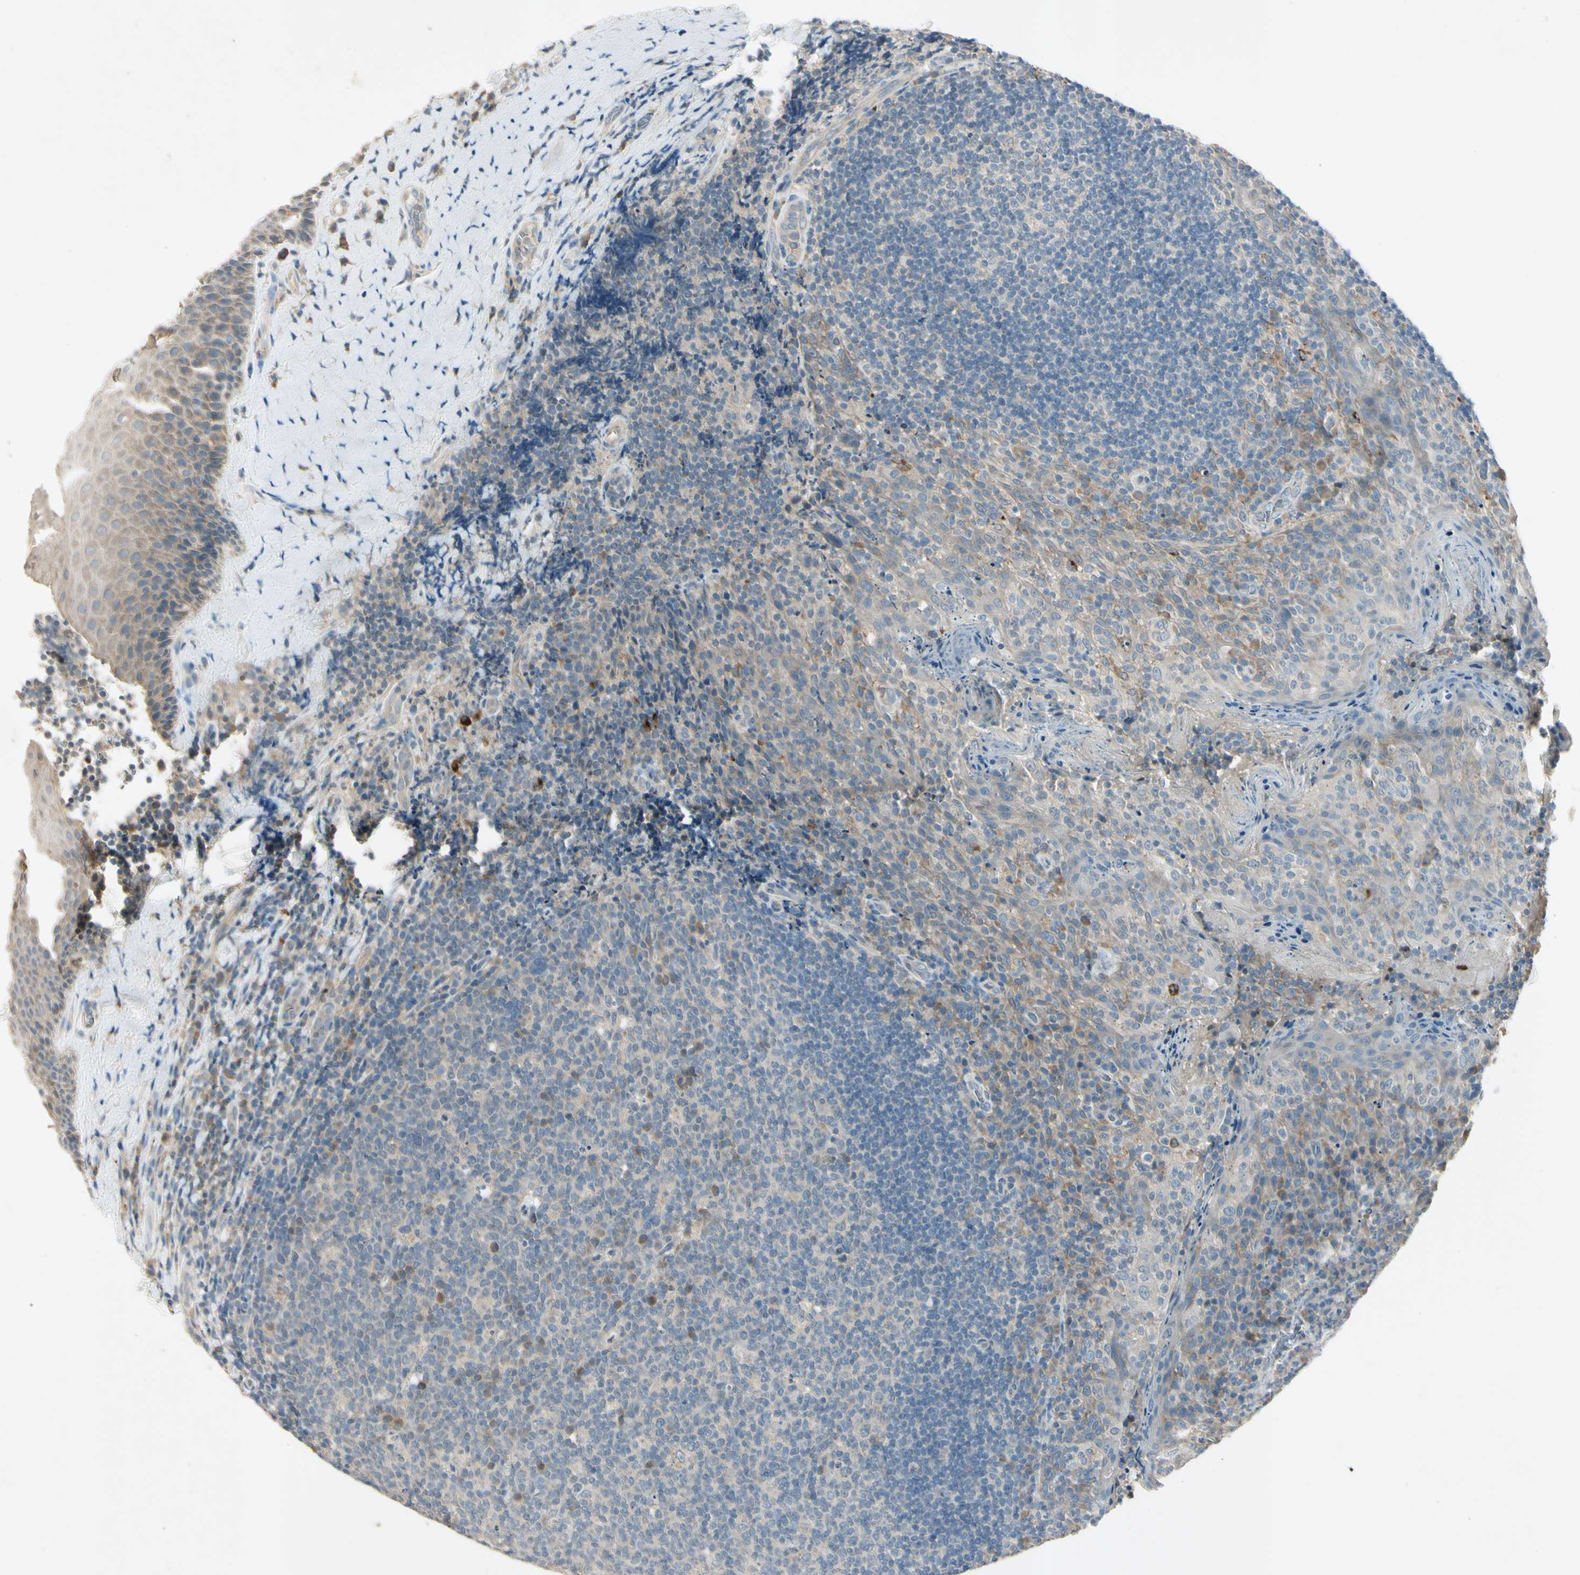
{"staining": {"intensity": "moderate", "quantity": "<25%", "location": "cytoplasmic/membranous"}, "tissue": "tonsil", "cell_type": "Germinal center cells", "image_type": "normal", "snomed": [{"axis": "morphology", "description": "Normal tissue, NOS"}, {"axis": "topography", "description": "Tonsil"}], "caption": "Immunohistochemistry (IHC) staining of benign tonsil, which exhibits low levels of moderate cytoplasmic/membranous expression in about <25% of germinal center cells indicating moderate cytoplasmic/membranous protein expression. The staining was performed using DAB (brown) for protein detection and nuclei were counterstained in hematoxylin (blue).", "gene": "AATK", "patient": {"sex": "male", "age": 17}}